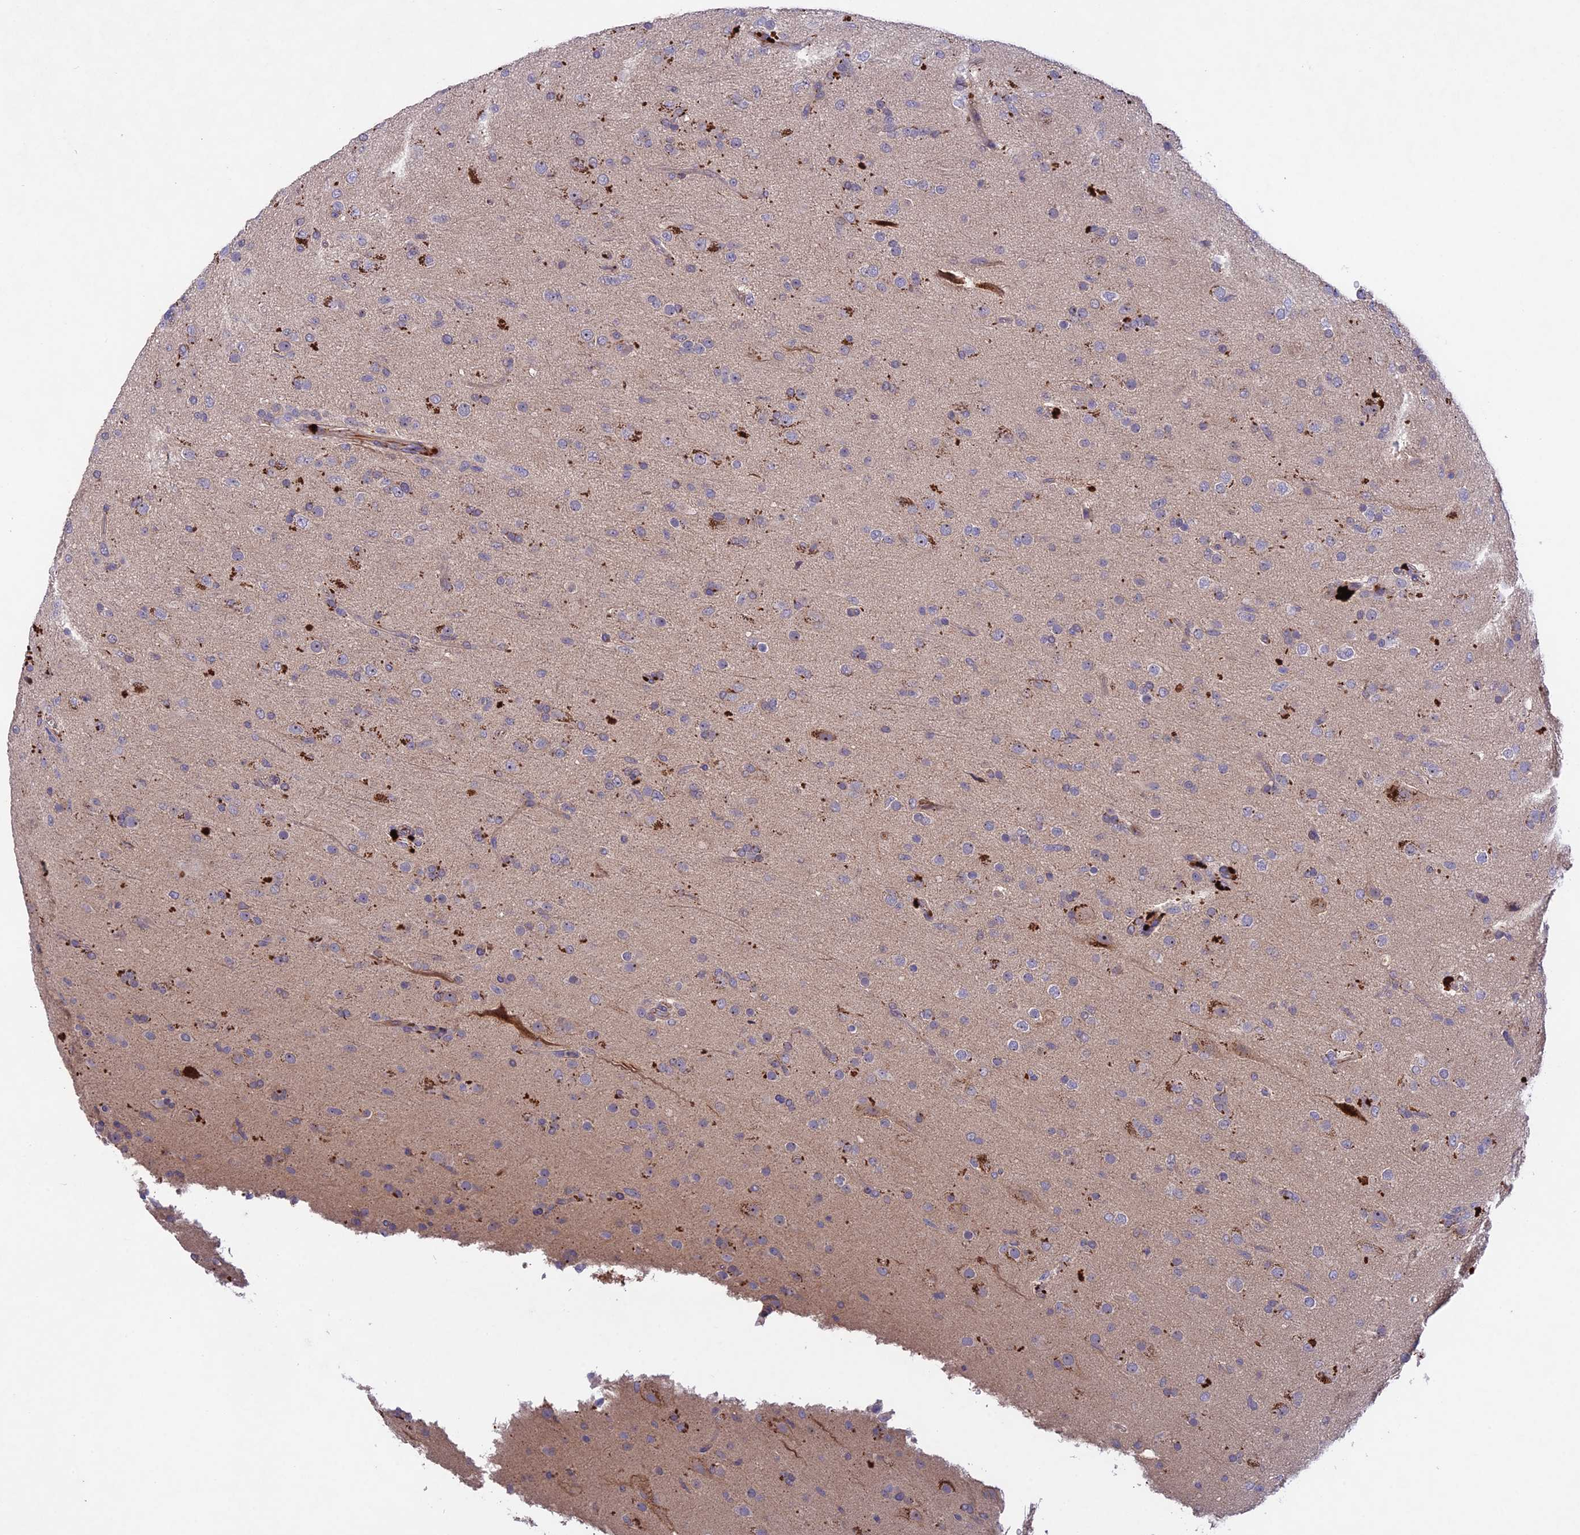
{"staining": {"intensity": "weak", "quantity": "<25%", "location": "cytoplasmic/membranous"}, "tissue": "glioma", "cell_type": "Tumor cells", "image_type": "cancer", "snomed": [{"axis": "morphology", "description": "Glioma, malignant, Low grade"}, {"axis": "topography", "description": "Brain"}], "caption": "High power microscopy photomicrograph of an immunohistochemistry (IHC) histopathology image of malignant low-grade glioma, revealing no significant positivity in tumor cells.", "gene": "ADO", "patient": {"sex": "male", "age": 65}}